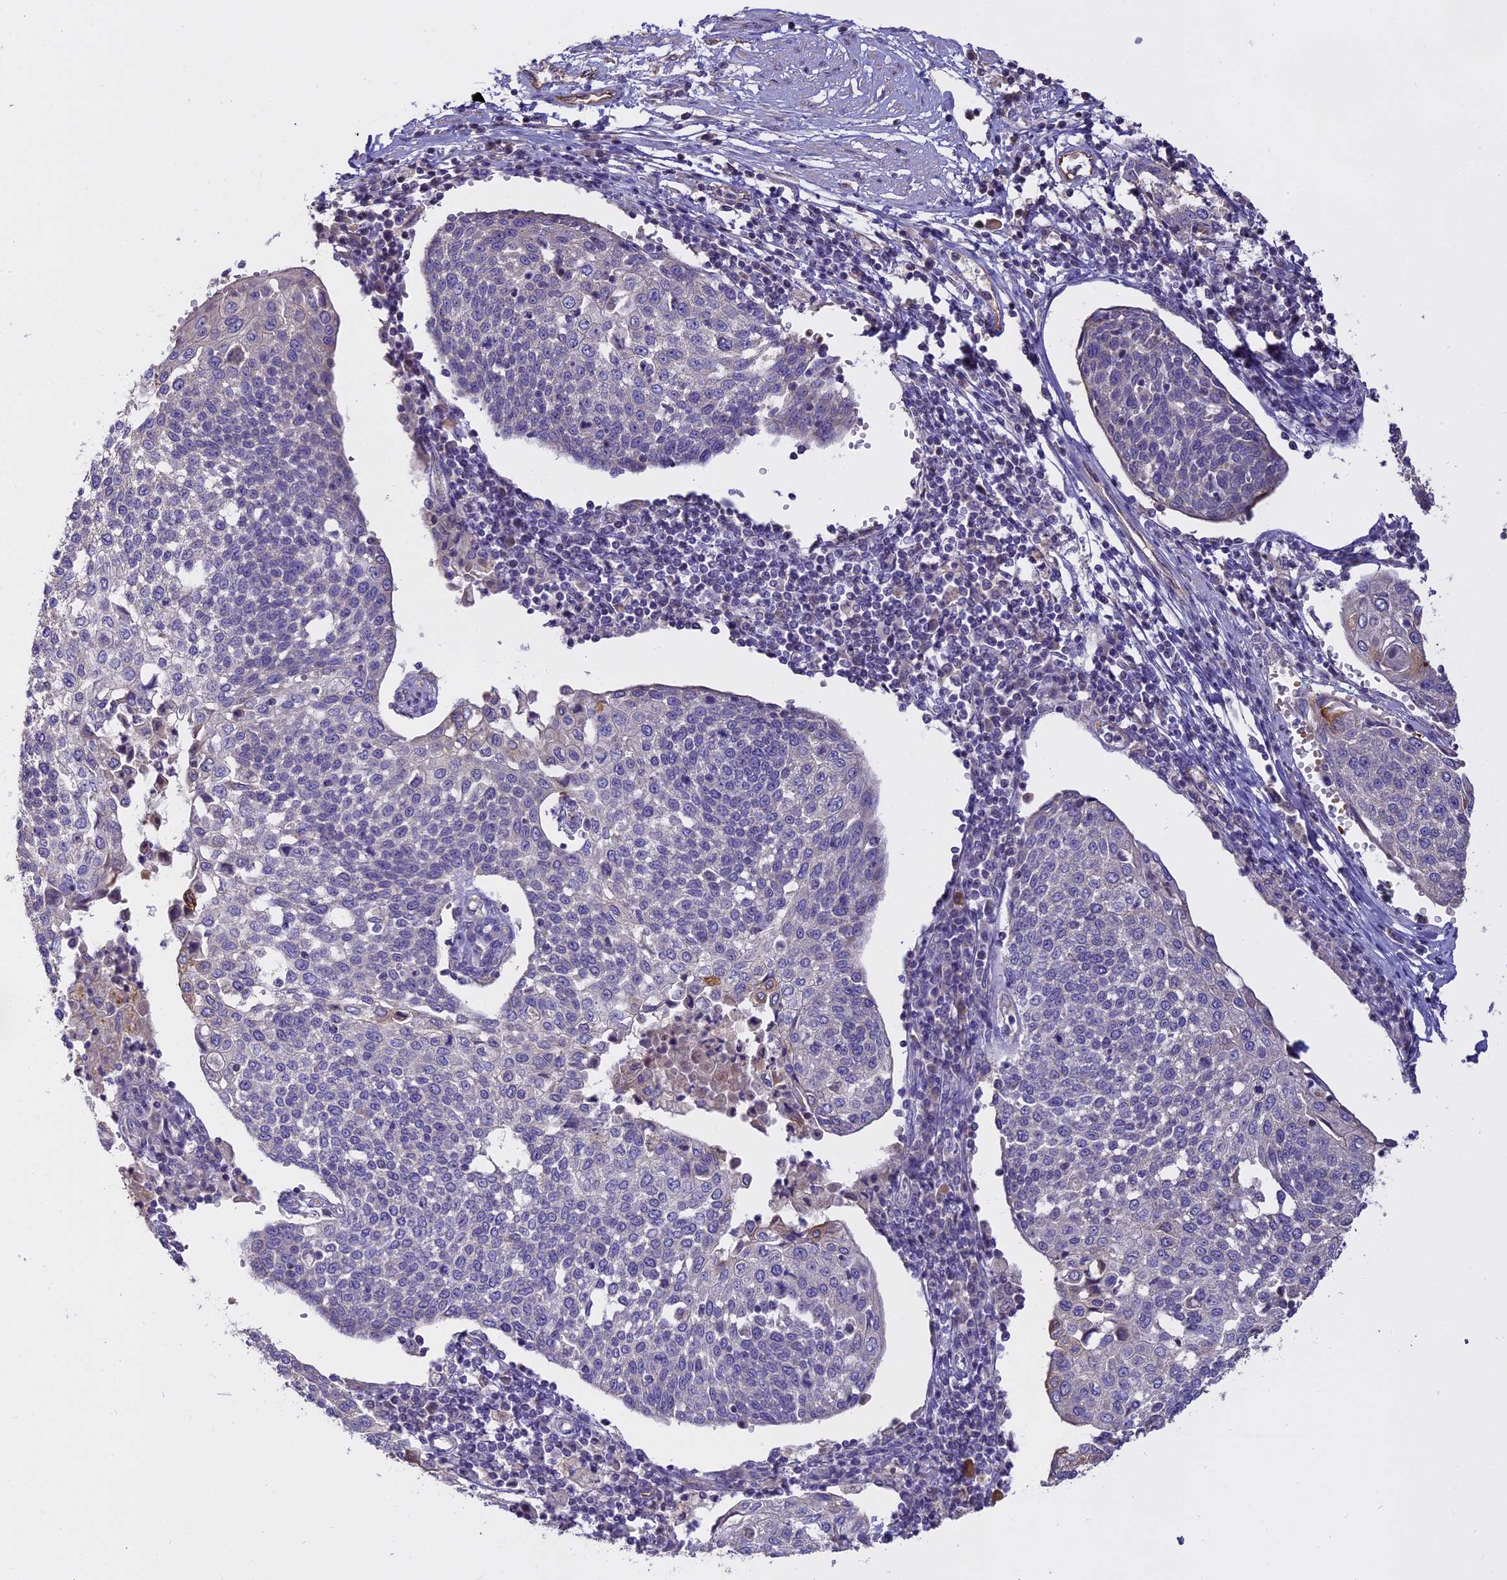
{"staining": {"intensity": "negative", "quantity": "none", "location": "none"}, "tissue": "cervical cancer", "cell_type": "Tumor cells", "image_type": "cancer", "snomed": [{"axis": "morphology", "description": "Squamous cell carcinoma, NOS"}, {"axis": "topography", "description": "Cervix"}], "caption": "Immunohistochemistry (IHC) histopathology image of human squamous cell carcinoma (cervical) stained for a protein (brown), which demonstrates no positivity in tumor cells.", "gene": "WFDC2", "patient": {"sex": "female", "age": 34}}